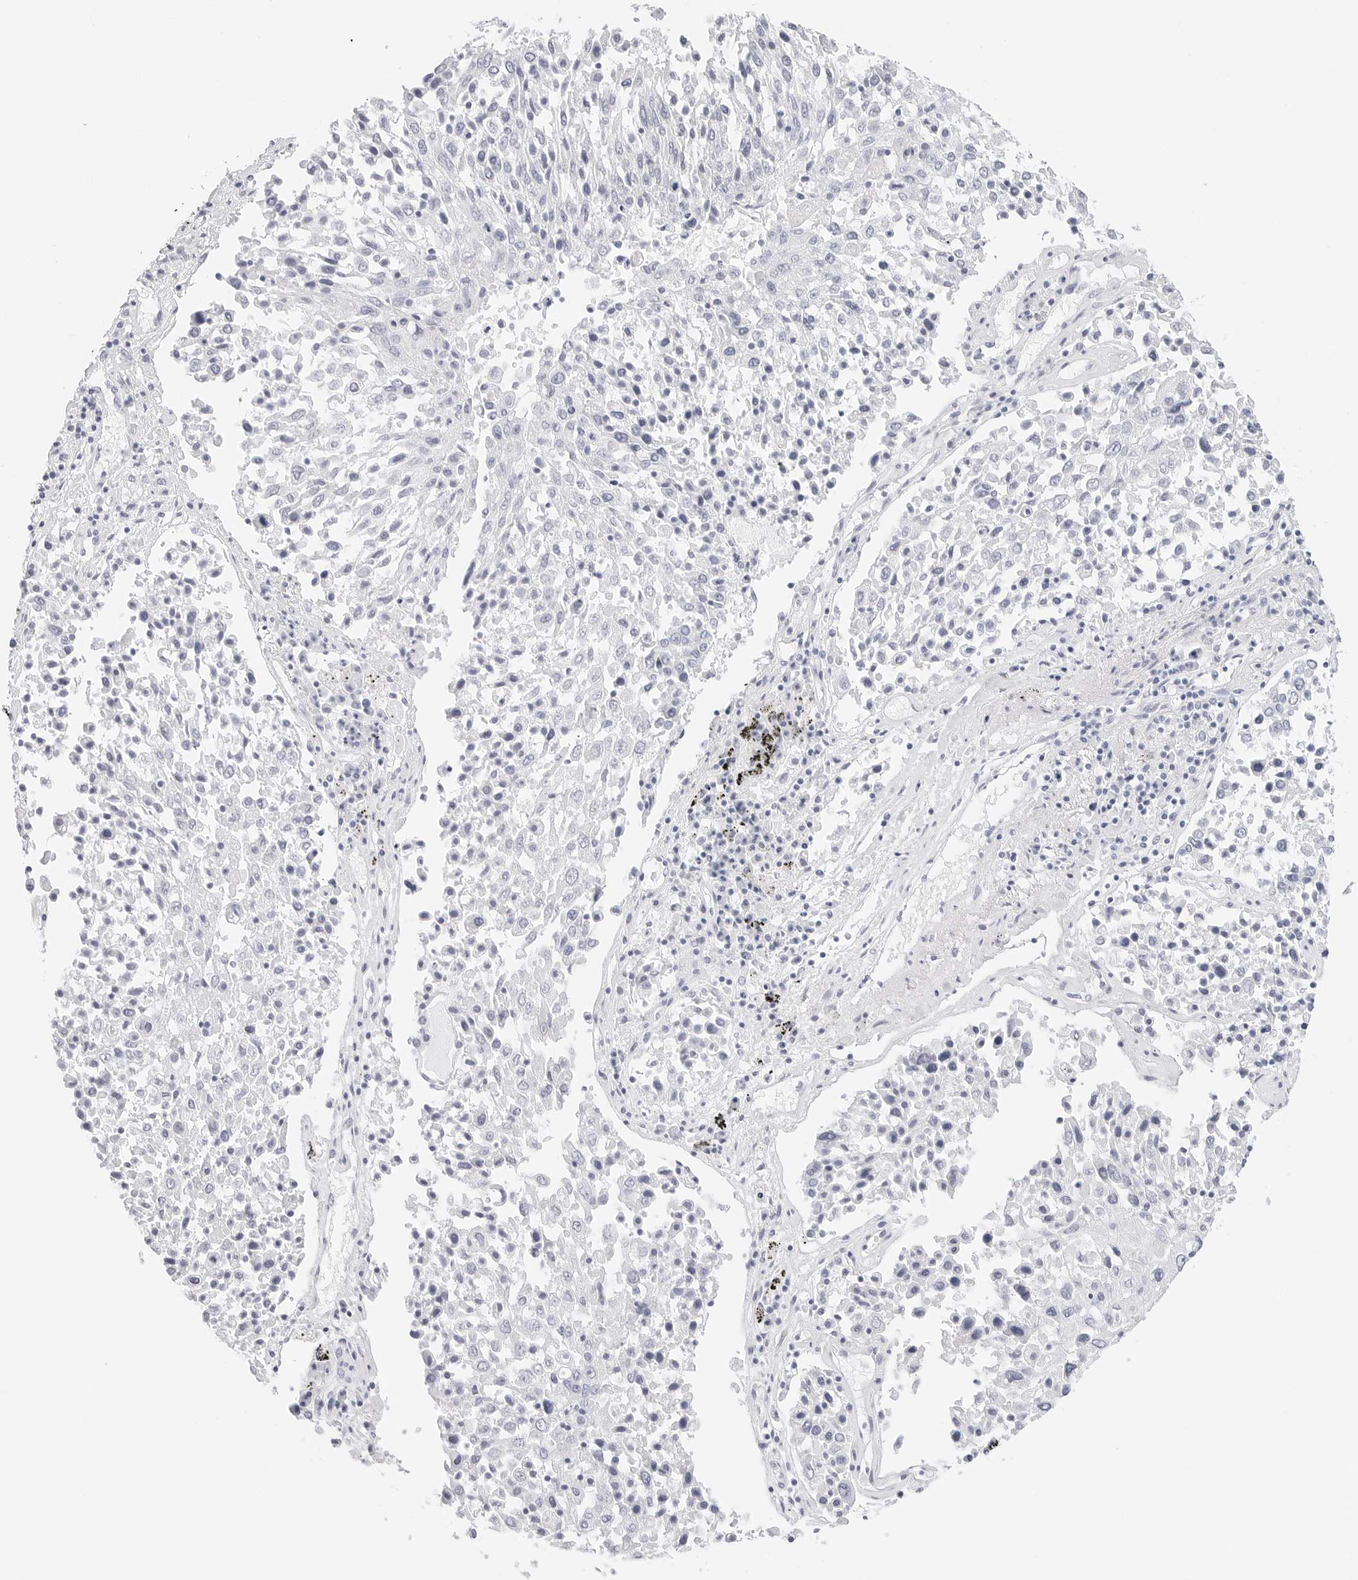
{"staining": {"intensity": "negative", "quantity": "none", "location": "none"}, "tissue": "lung cancer", "cell_type": "Tumor cells", "image_type": "cancer", "snomed": [{"axis": "morphology", "description": "Squamous cell carcinoma, NOS"}, {"axis": "topography", "description": "Lung"}], "caption": "Human lung squamous cell carcinoma stained for a protein using immunohistochemistry displays no expression in tumor cells.", "gene": "TFF2", "patient": {"sex": "male", "age": 65}}